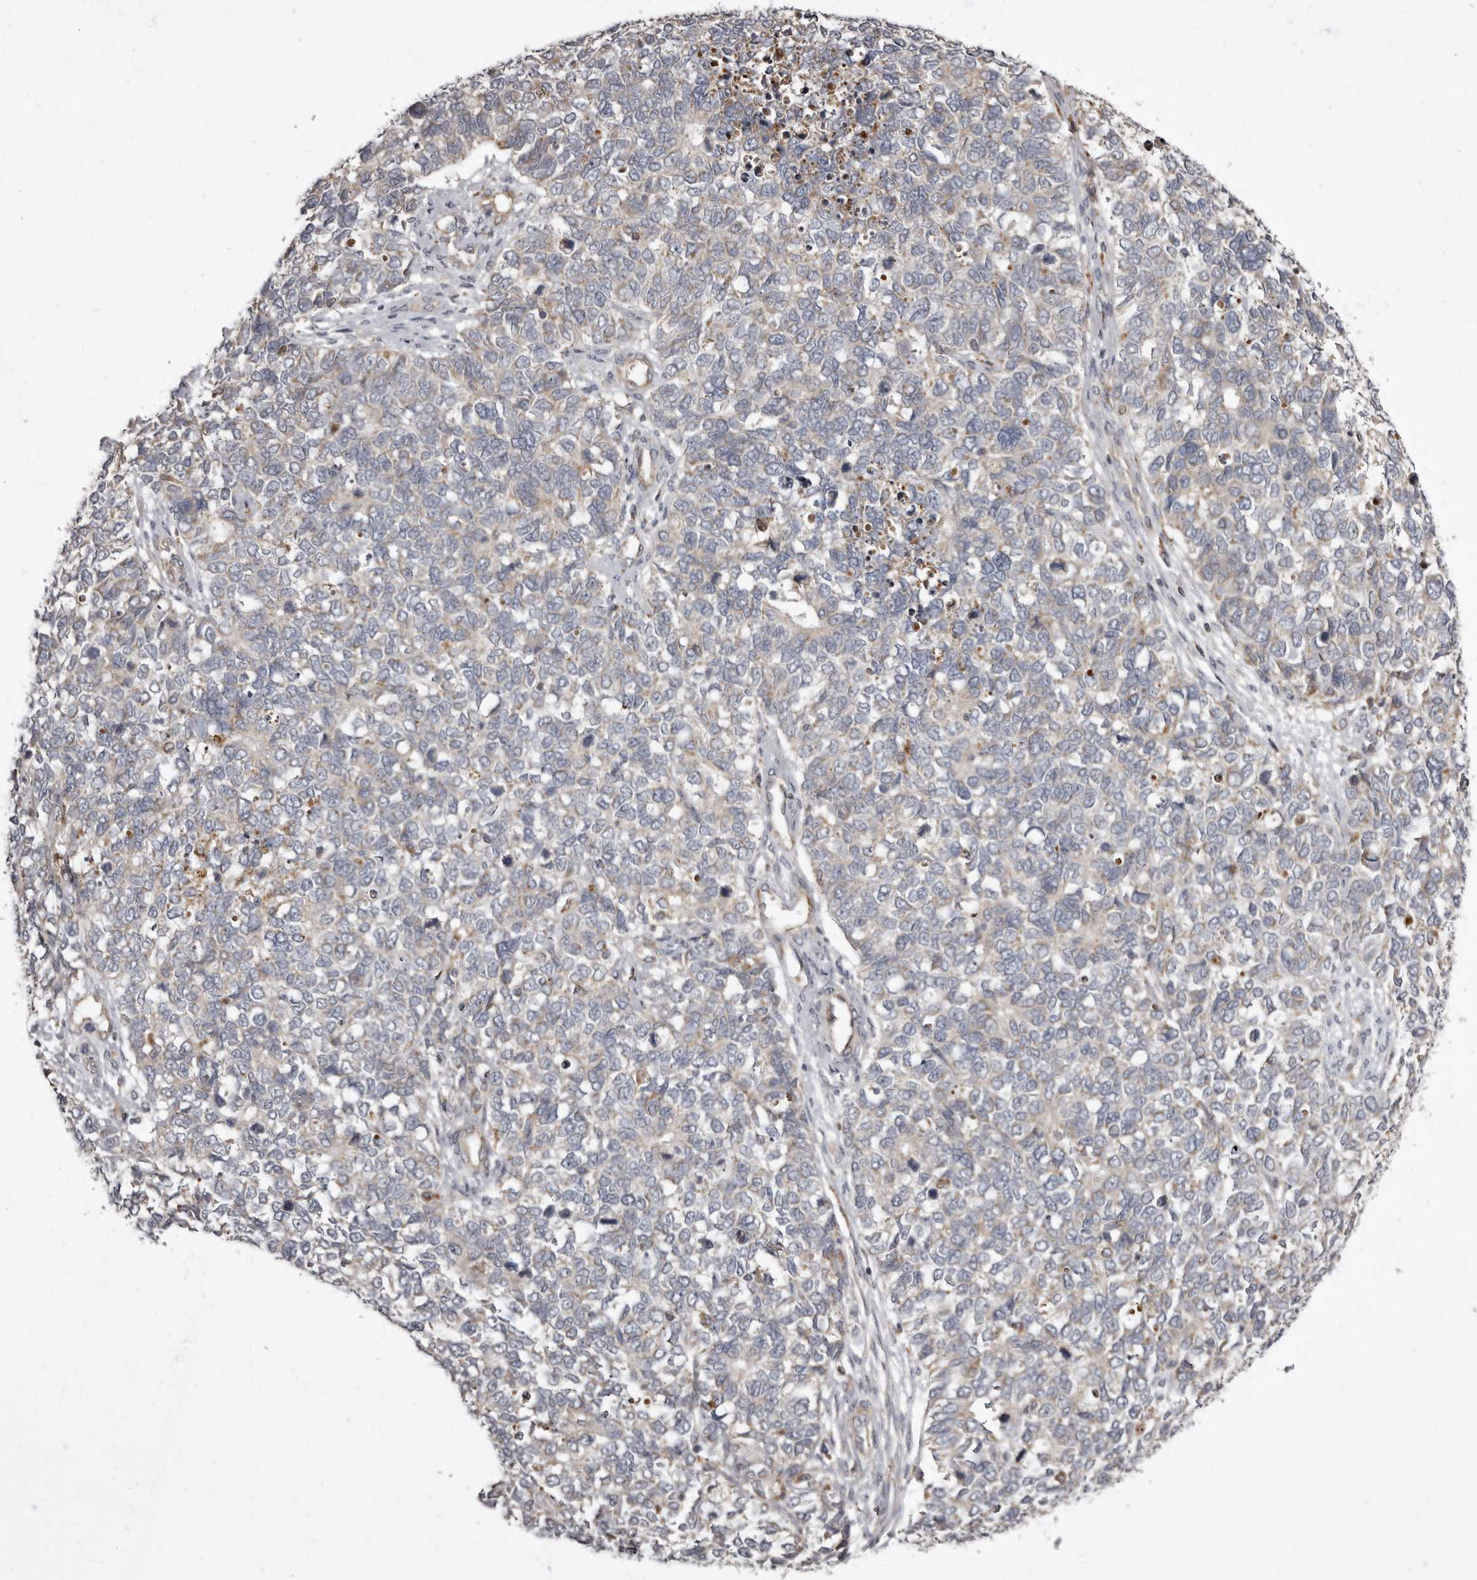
{"staining": {"intensity": "negative", "quantity": "none", "location": "none"}, "tissue": "cervical cancer", "cell_type": "Tumor cells", "image_type": "cancer", "snomed": [{"axis": "morphology", "description": "Squamous cell carcinoma, NOS"}, {"axis": "topography", "description": "Cervix"}], "caption": "Tumor cells show no significant protein staining in cervical squamous cell carcinoma.", "gene": "ADCY2", "patient": {"sex": "female", "age": 63}}